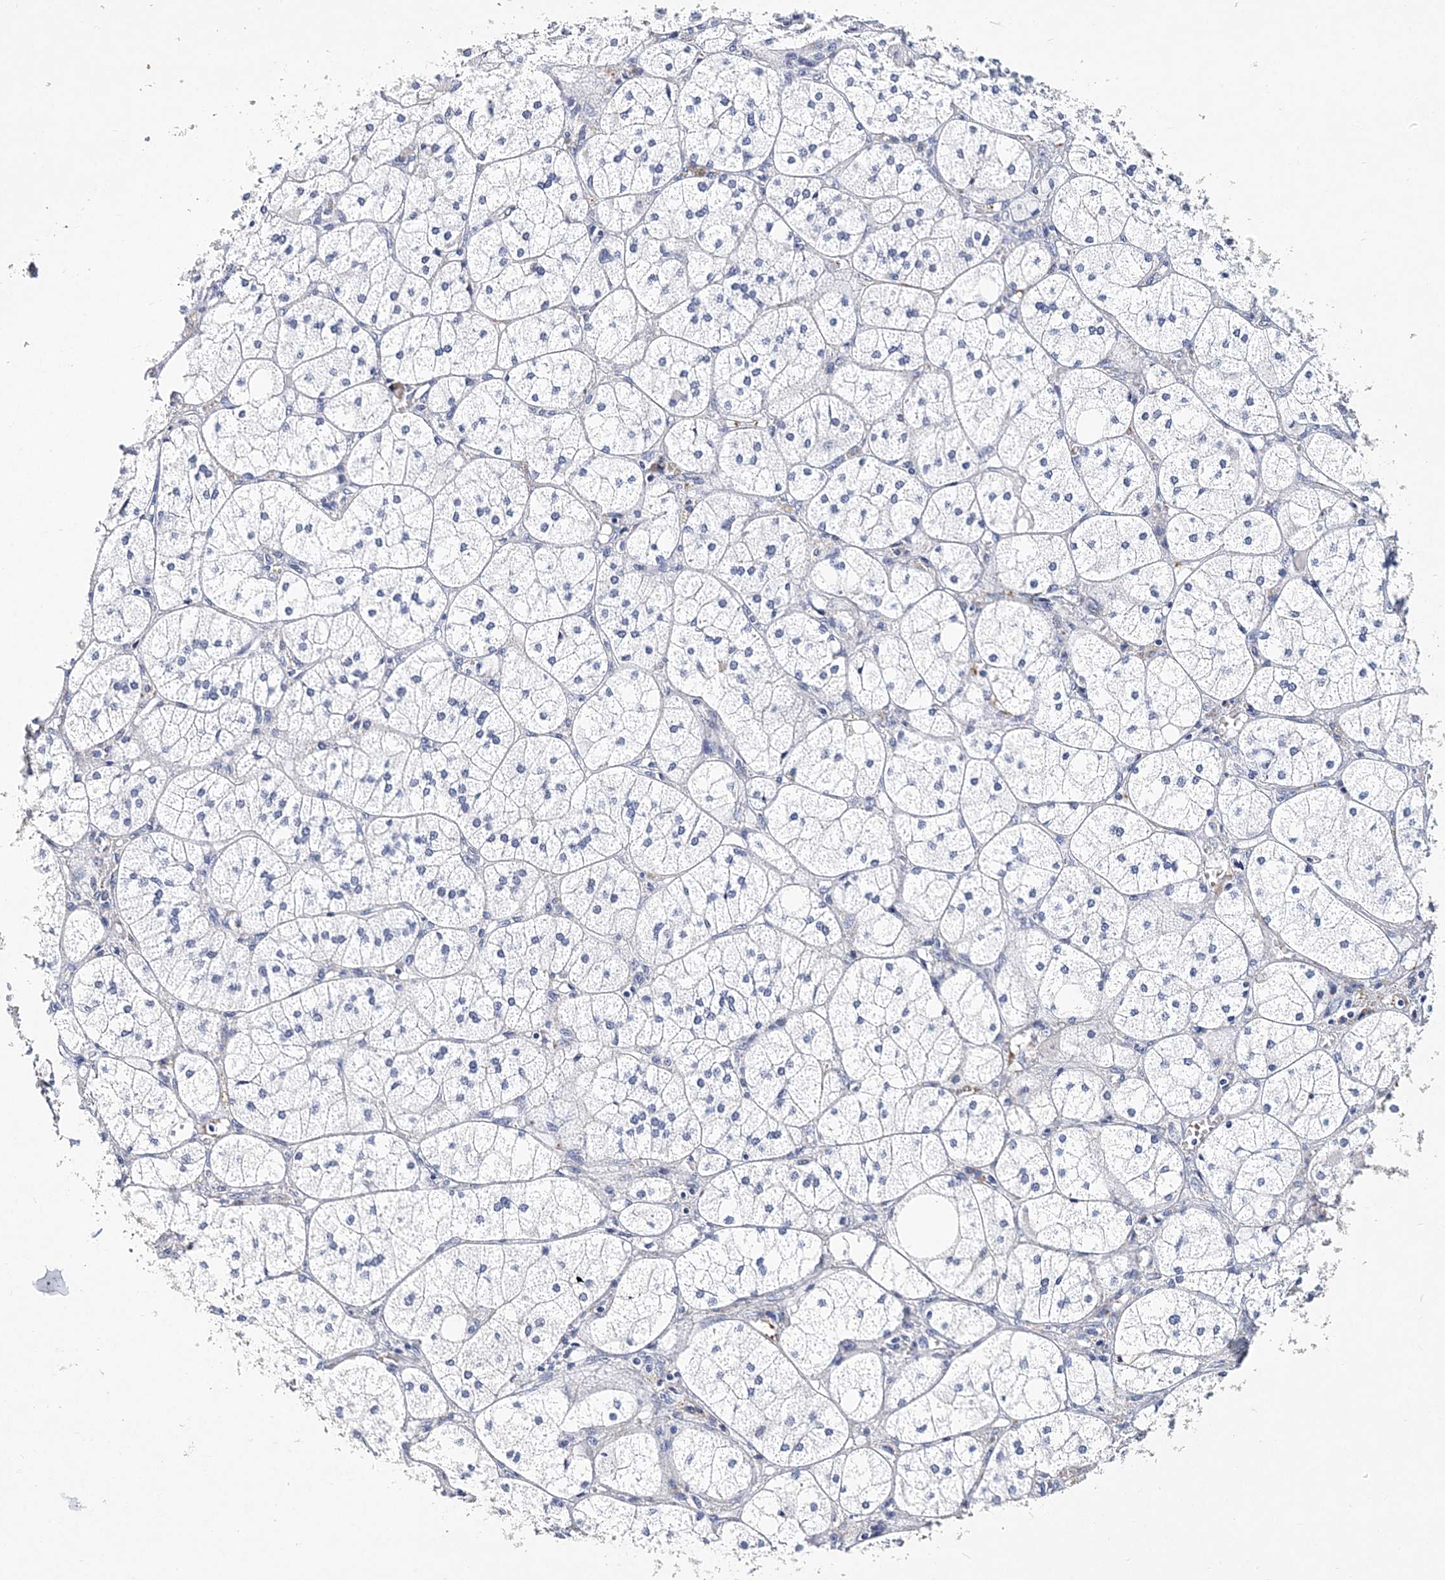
{"staining": {"intensity": "negative", "quantity": "none", "location": "none"}, "tissue": "adrenal gland", "cell_type": "Glandular cells", "image_type": "normal", "snomed": [{"axis": "morphology", "description": "Normal tissue, NOS"}, {"axis": "topography", "description": "Adrenal gland"}], "caption": "Immunohistochemistry (IHC) histopathology image of unremarkable adrenal gland: adrenal gland stained with DAB (3,3'-diaminobenzidine) exhibits no significant protein staining in glandular cells. (DAB immunohistochemistry (IHC), high magnification).", "gene": "ITGA2B", "patient": {"sex": "female", "age": 61}}